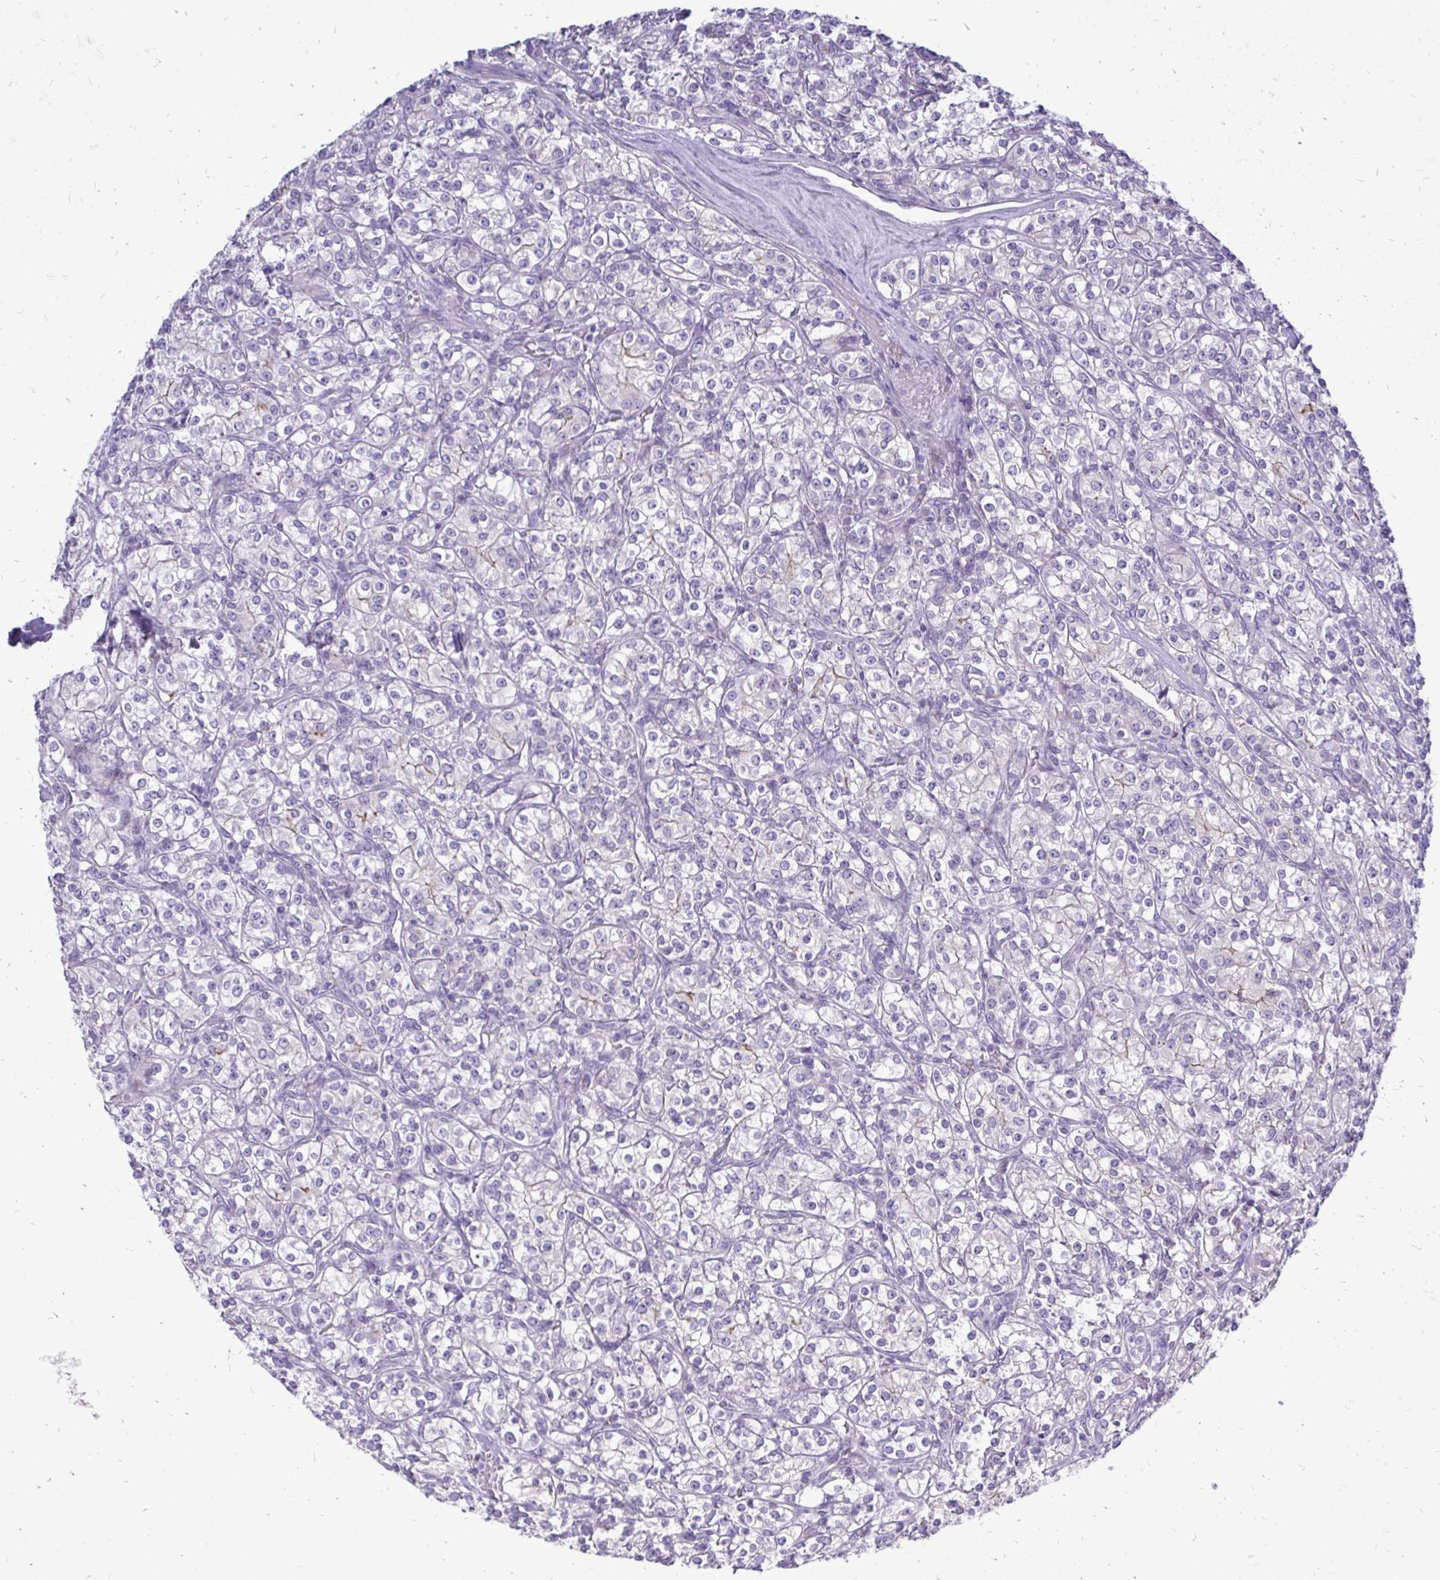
{"staining": {"intensity": "negative", "quantity": "none", "location": "none"}, "tissue": "renal cancer", "cell_type": "Tumor cells", "image_type": "cancer", "snomed": [{"axis": "morphology", "description": "Adenocarcinoma, NOS"}, {"axis": "topography", "description": "Kidney"}], "caption": "Tumor cells are negative for protein expression in human adenocarcinoma (renal).", "gene": "OR8D1", "patient": {"sex": "male", "age": 77}}